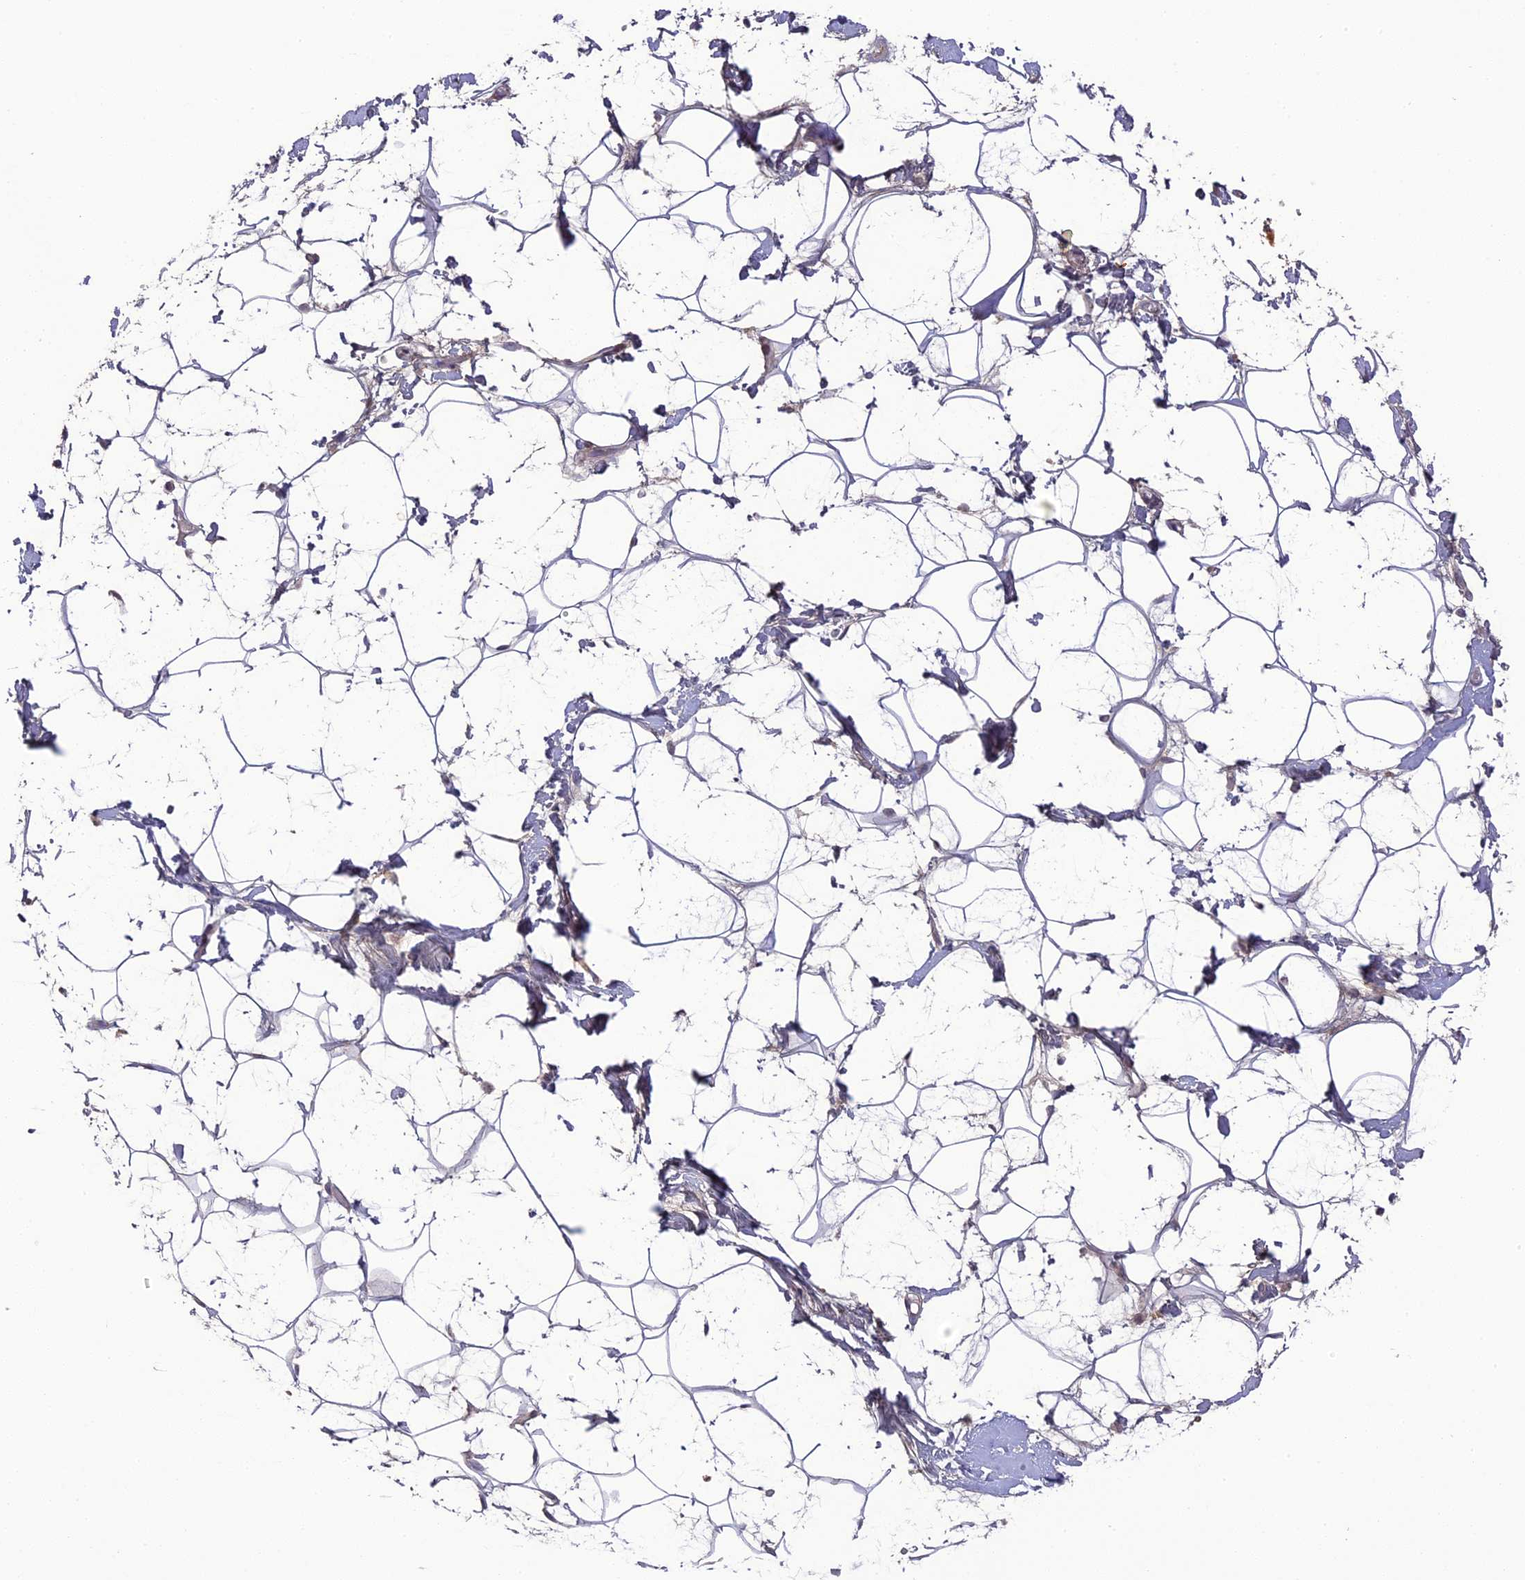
{"staining": {"intensity": "negative", "quantity": "none", "location": "none"}, "tissue": "adipose tissue", "cell_type": "Adipocytes", "image_type": "normal", "snomed": [{"axis": "morphology", "description": "Normal tissue, NOS"}, {"axis": "topography", "description": "Breast"}], "caption": "Protein analysis of unremarkable adipose tissue displays no significant expression in adipocytes. Brightfield microscopy of immunohistochemistry (IHC) stained with DAB (3,3'-diaminobenzidine) (brown) and hematoxylin (blue), captured at high magnification.", "gene": "ERG28", "patient": {"sex": "female", "age": 26}}